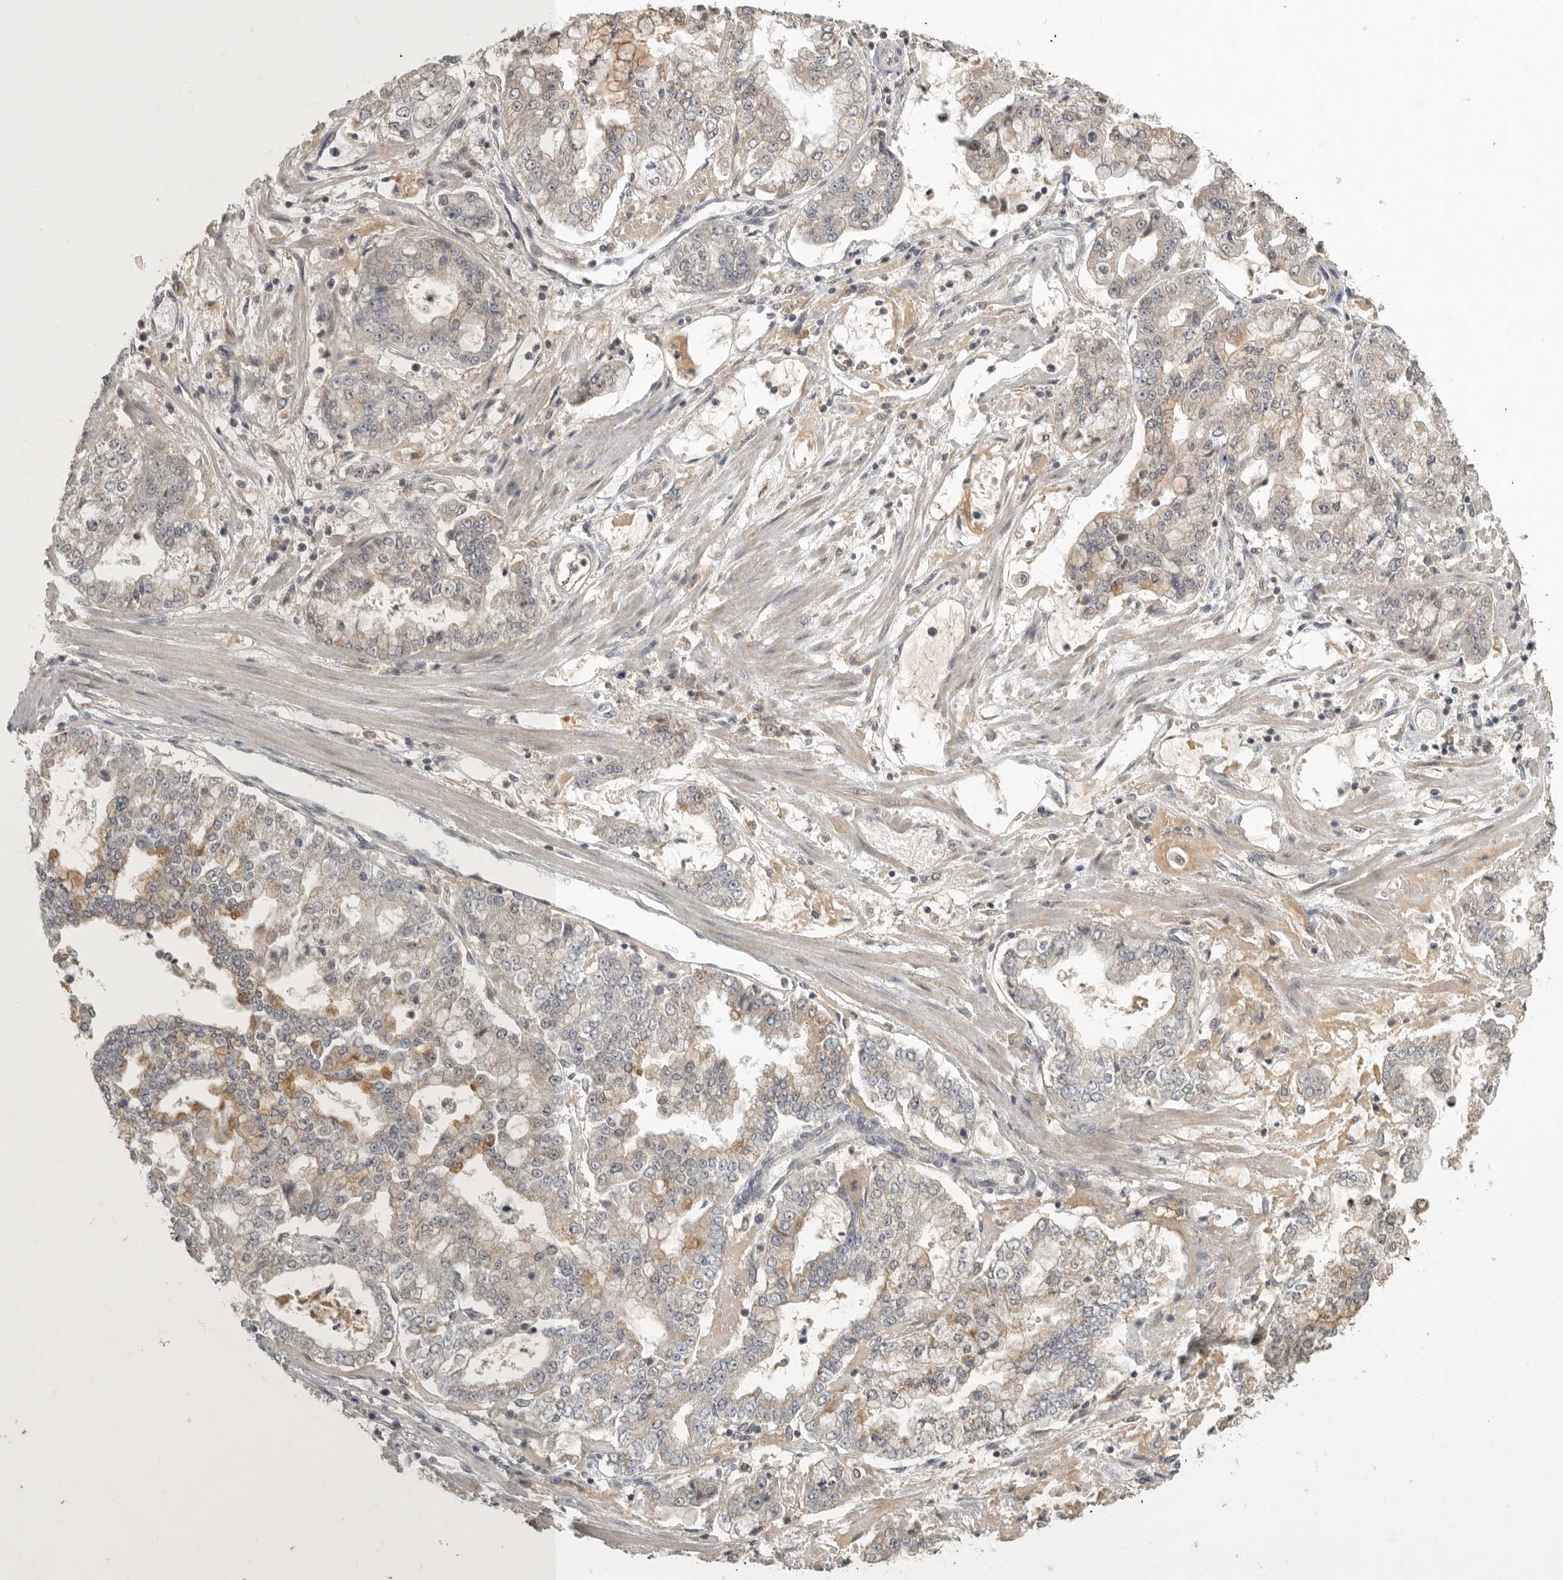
{"staining": {"intensity": "weak", "quantity": "<25%", "location": "cytoplasmic/membranous"}, "tissue": "stomach cancer", "cell_type": "Tumor cells", "image_type": "cancer", "snomed": [{"axis": "morphology", "description": "Adenocarcinoma, NOS"}, {"axis": "topography", "description": "Stomach"}], "caption": "The histopathology image exhibits no staining of tumor cells in stomach cancer (adenocarcinoma).", "gene": "ADAMTS4", "patient": {"sex": "male", "age": 76}}